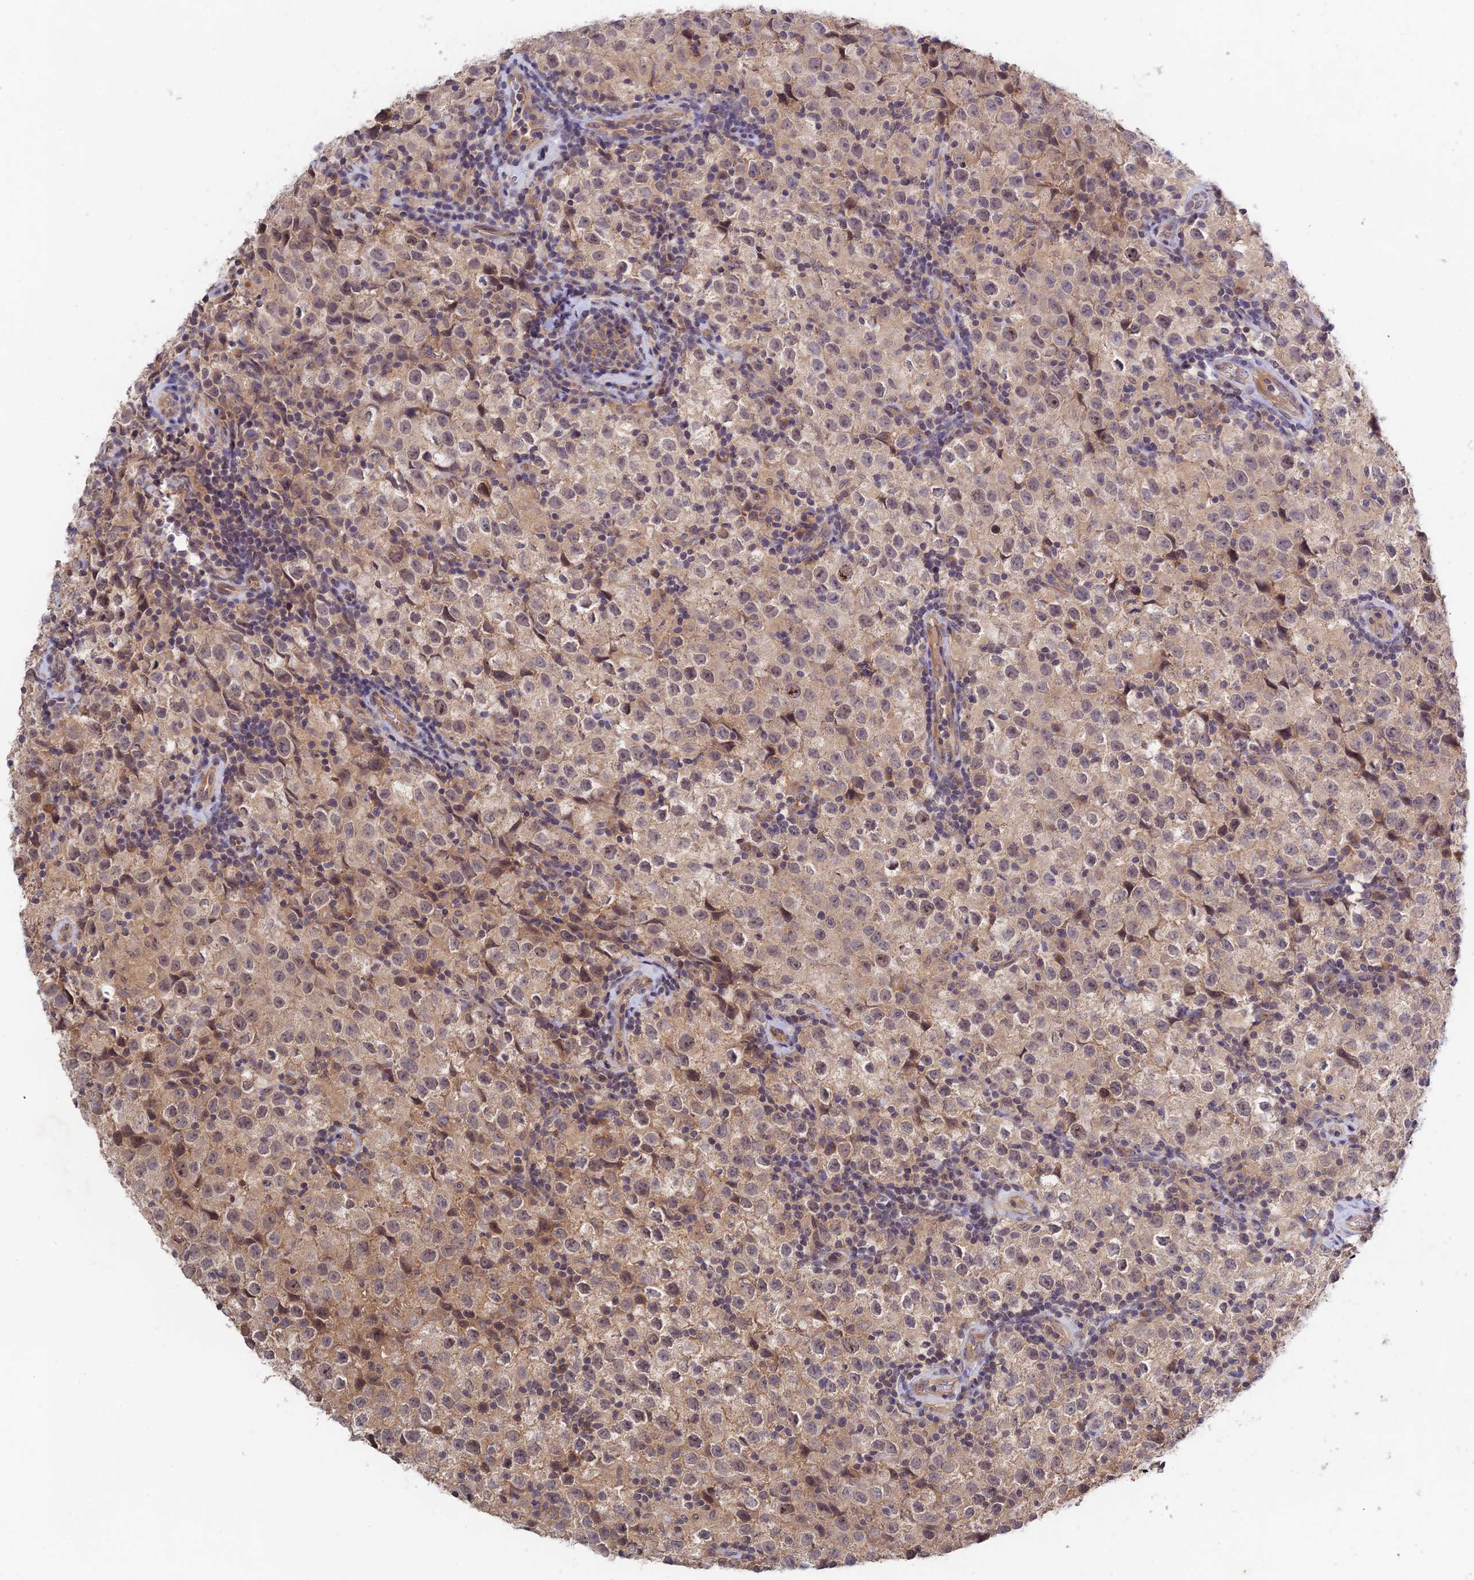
{"staining": {"intensity": "weak", "quantity": "25%-75%", "location": "nuclear"}, "tissue": "testis cancer", "cell_type": "Tumor cells", "image_type": "cancer", "snomed": [{"axis": "morphology", "description": "Seminoma, NOS"}, {"axis": "morphology", "description": "Carcinoma, Embryonal, NOS"}, {"axis": "topography", "description": "Testis"}], "caption": "A micrograph of human testis cancer (embryonal carcinoma) stained for a protein shows weak nuclear brown staining in tumor cells.", "gene": "CWH43", "patient": {"sex": "male", "age": 41}}